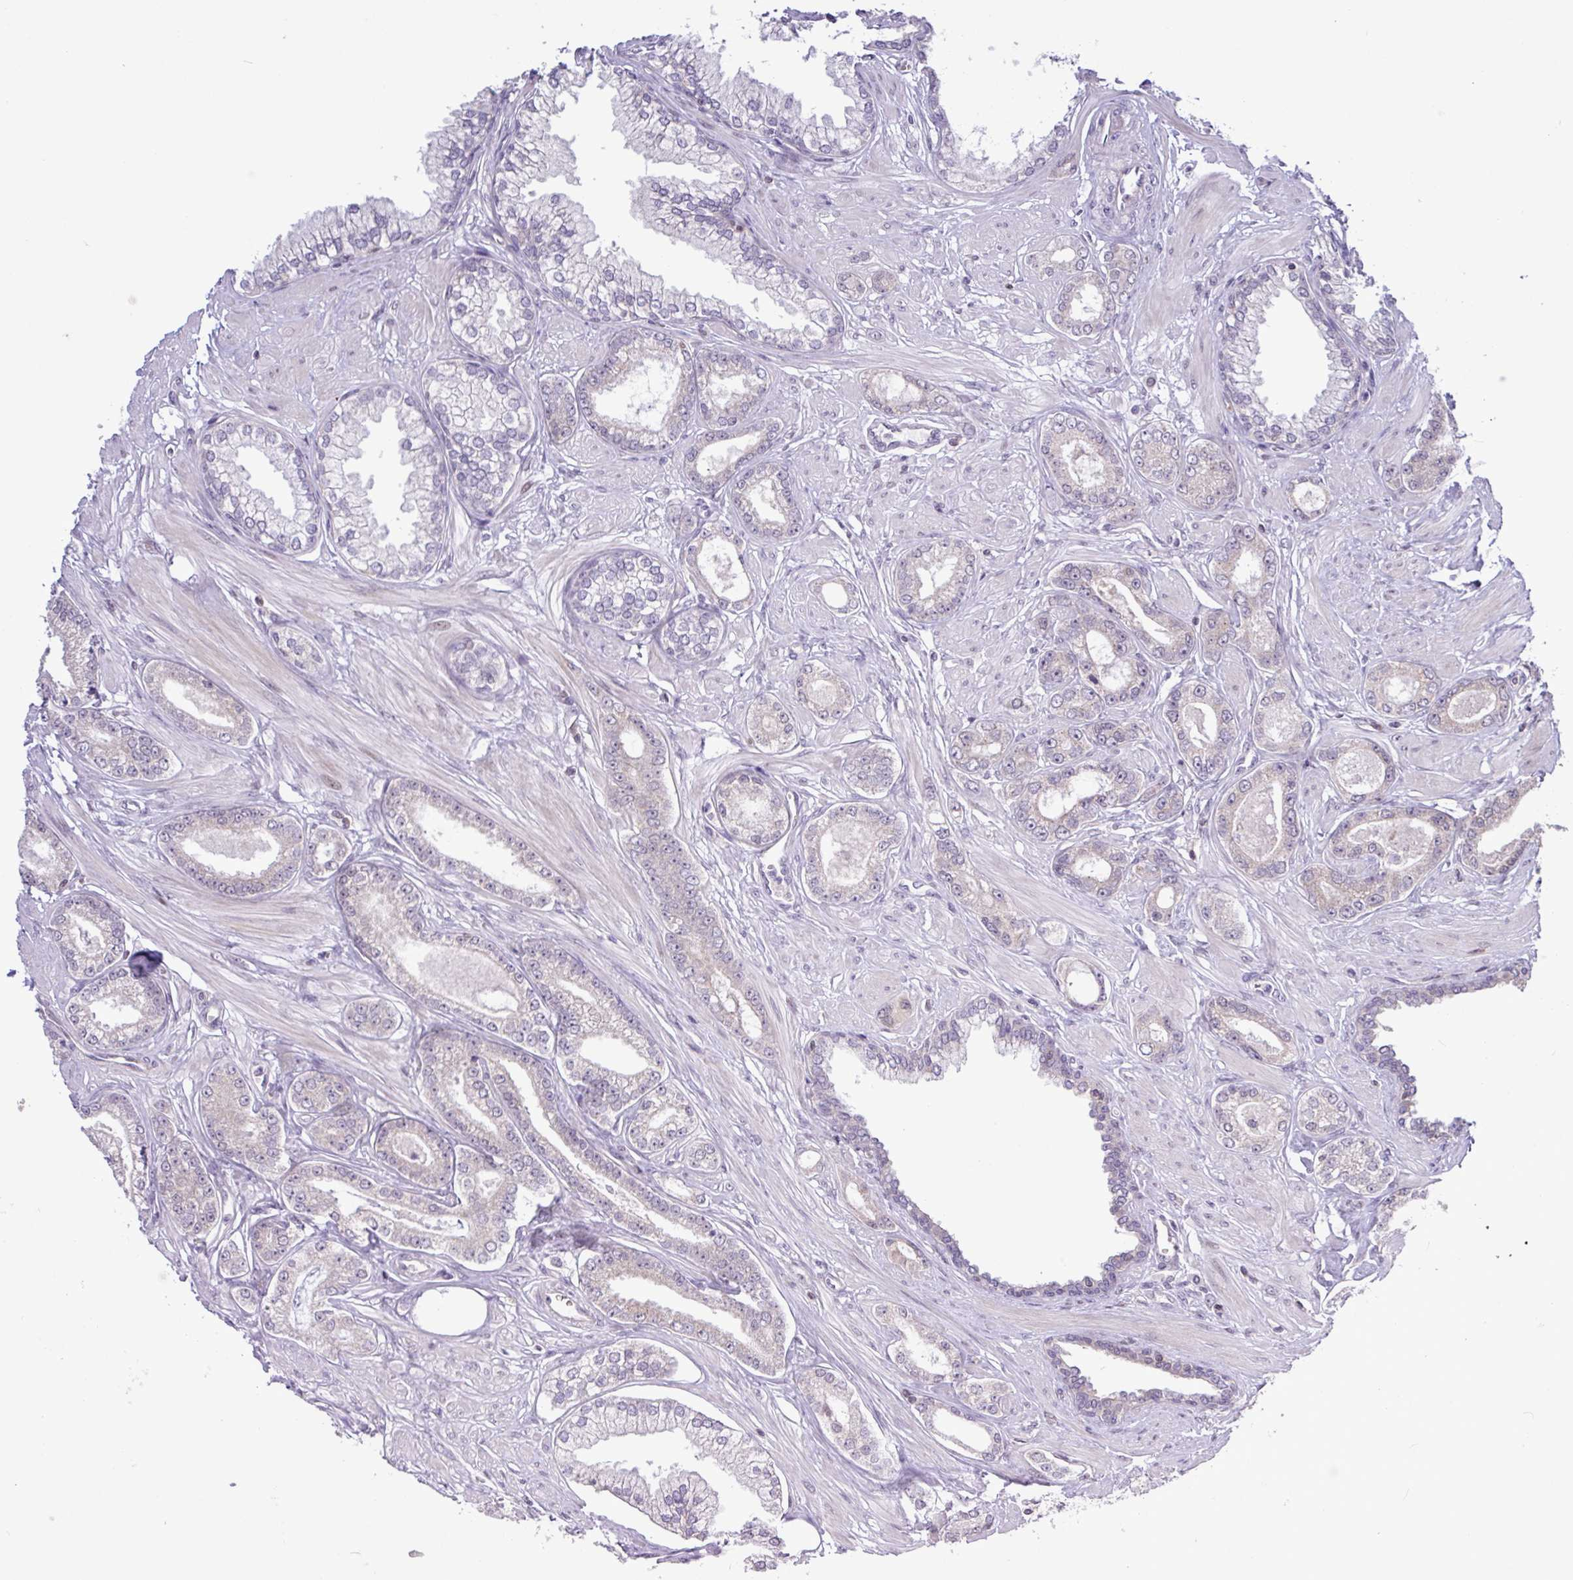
{"staining": {"intensity": "weak", "quantity": "<25%", "location": "cytoplasmic/membranous"}, "tissue": "prostate cancer", "cell_type": "Tumor cells", "image_type": "cancer", "snomed": [{"axis": "morphology", "description": "Adenocarcinoma, Low grade"}, {"axis": "topography", "description": "Prostate"}], "caption": "There is no significant expression in tumor cells of prostate cancer (adenocarcinoma (low-grade)). The staining is performed using DAB (3,3'-diaminobenzidine) brown chromogen with nuclei counter-stained in using hematoxylin.", "gene": "RTL3", "patient": {"sex": "male", "age": 60}}